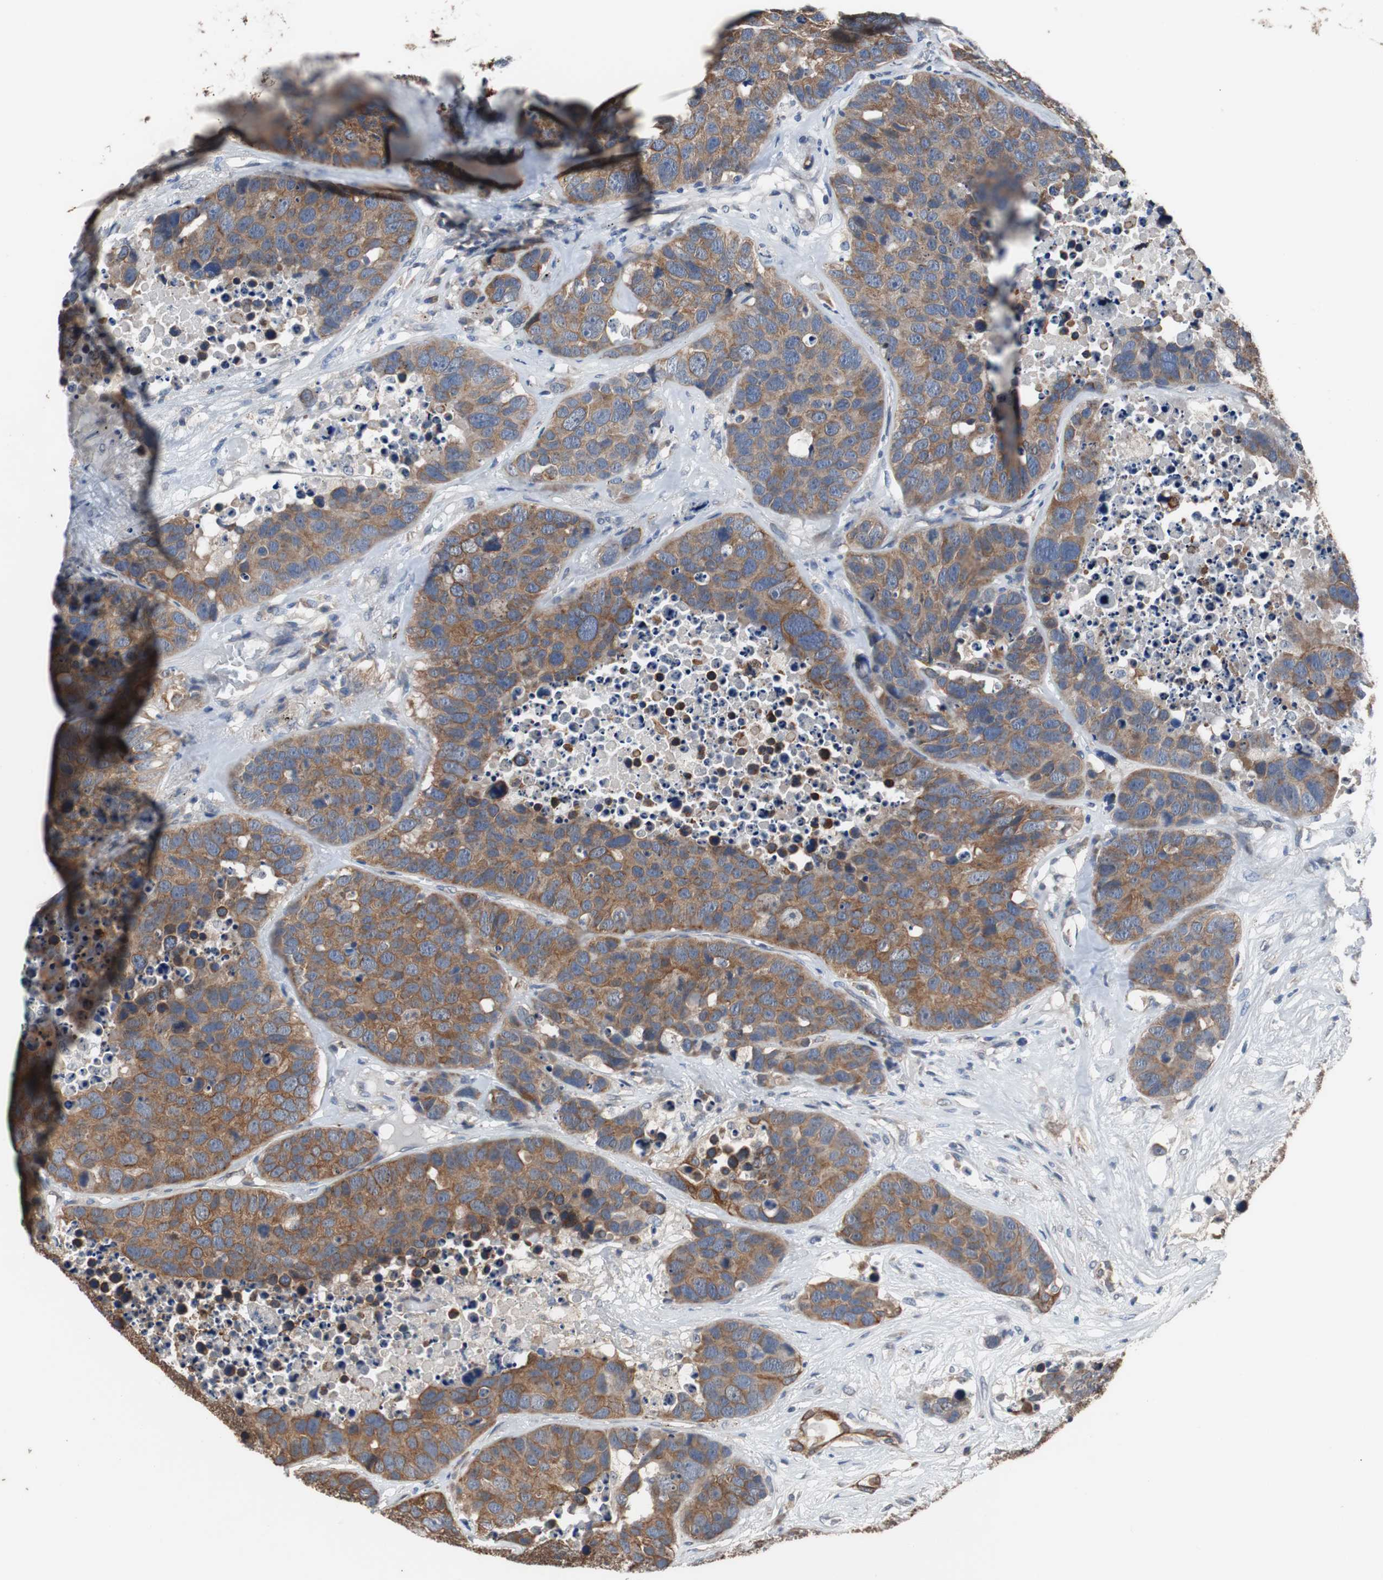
{"staining": {"intensity": "moderate", "quantity": ">75%", "location": "cytoplasmic/membranous"}, "tissue": "carcinoid", "cell_type": "Tumor cells", "image_type": "cancer", "snomed": [{"axis": "morphology", "description": "Carcinoid, malignant, NOS"}, {"axis": "topography", "description": "Lung"}], "caption": "Carcinoid (malignant) stained with immunohistochemistry shows moderate cytoplasmic/membranous staining in about >75% of tumor cells.", "gene": "USP10", "patient": {"sex": "male", "age": 60}}